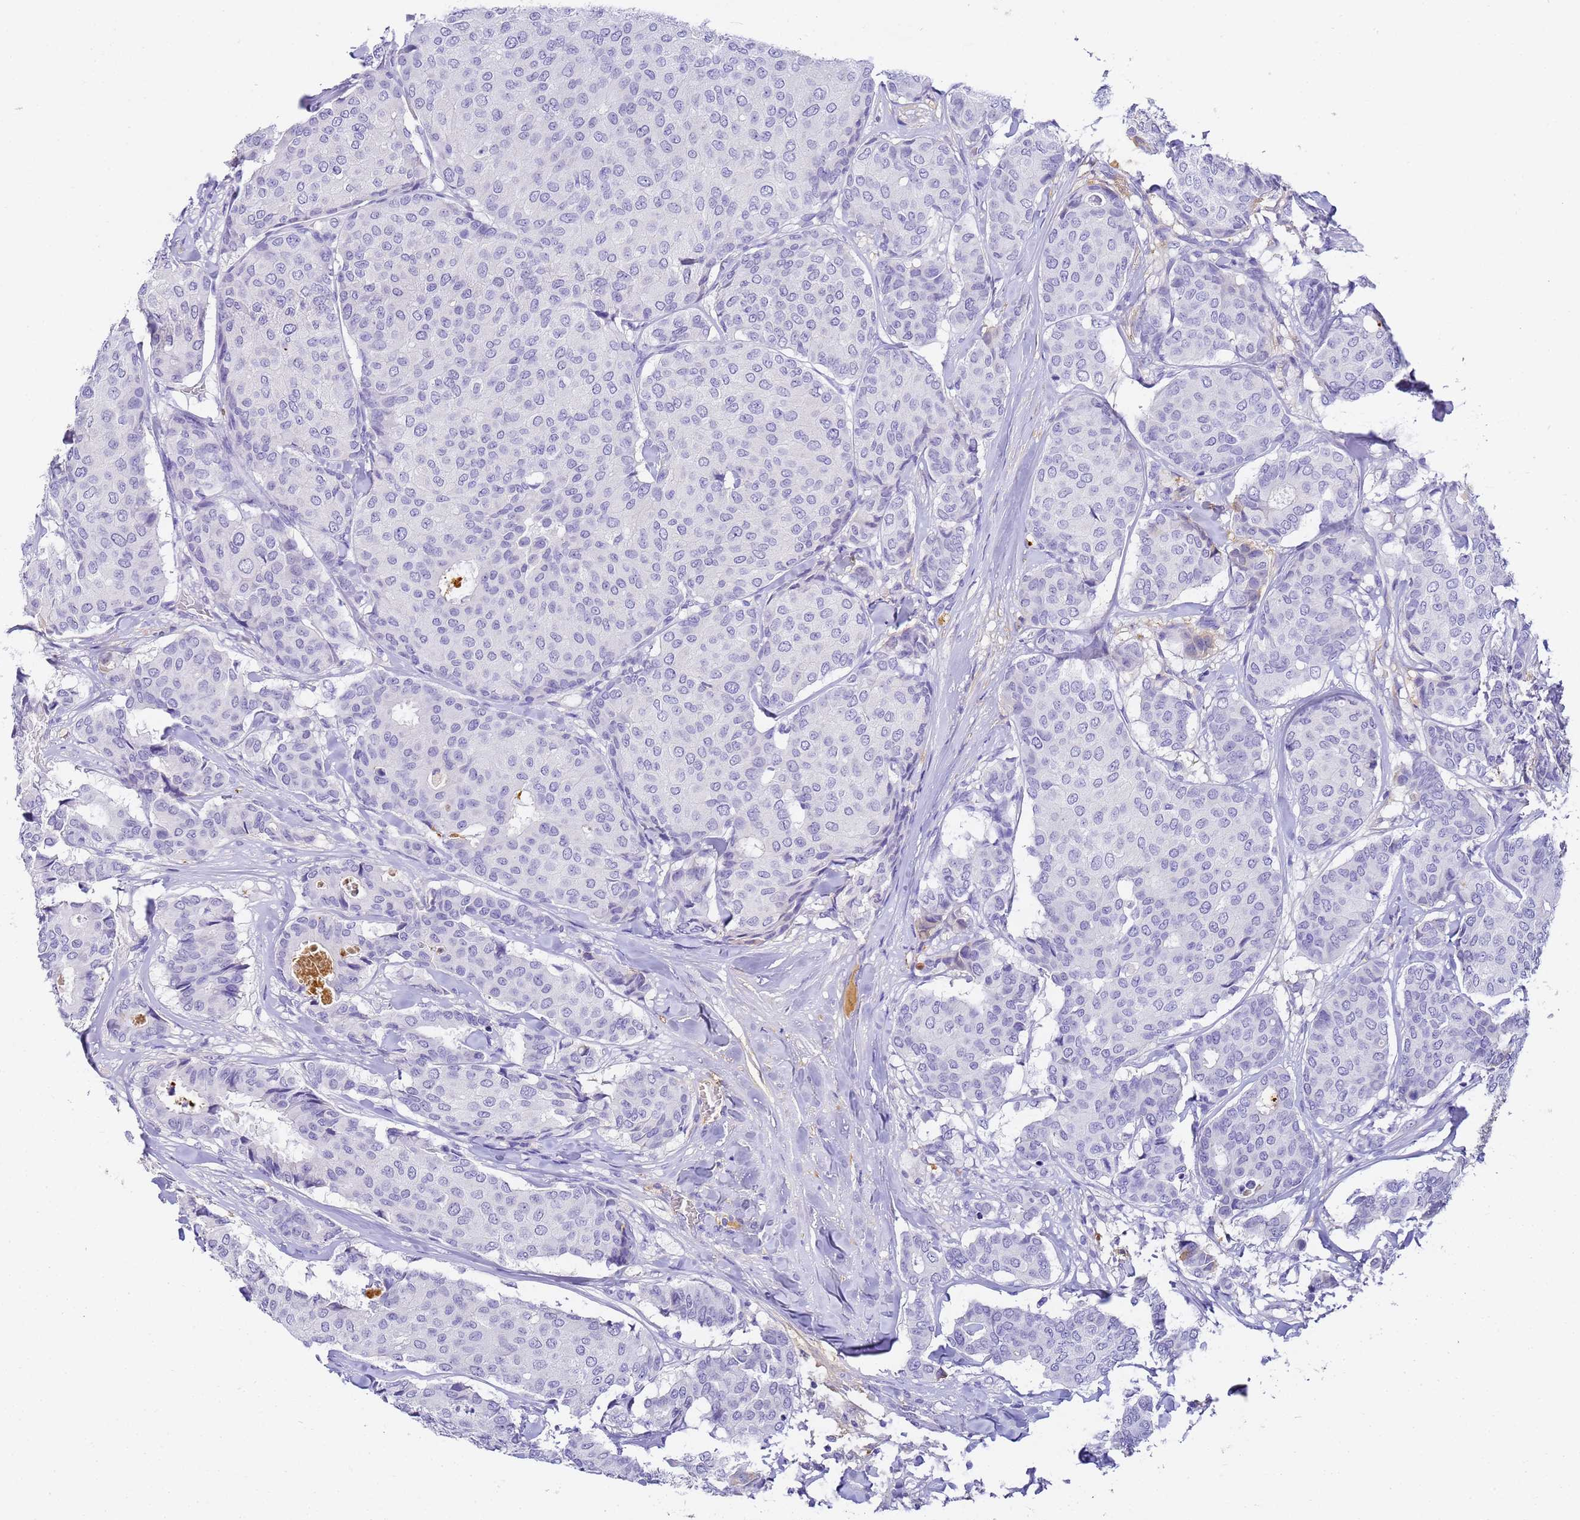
{"staining": {"intensity": "negative", "quantity": "none", "location": "none"}, "tissue": "breast cancer", "cell_type": "Tumor cells", "image_type": "cancer", "snomed": [{"axis": "morphology", "description": "Duct carcinoma"}, {"axis": "topography", "description": "Breast"}], "caption": "Infiltrating ductal carcinoma (breast) stained for a protein using IHC exhibits no staining tumor cells.", "gene": "CFHR2", "patient": {"sex": "female", "age": 75}}